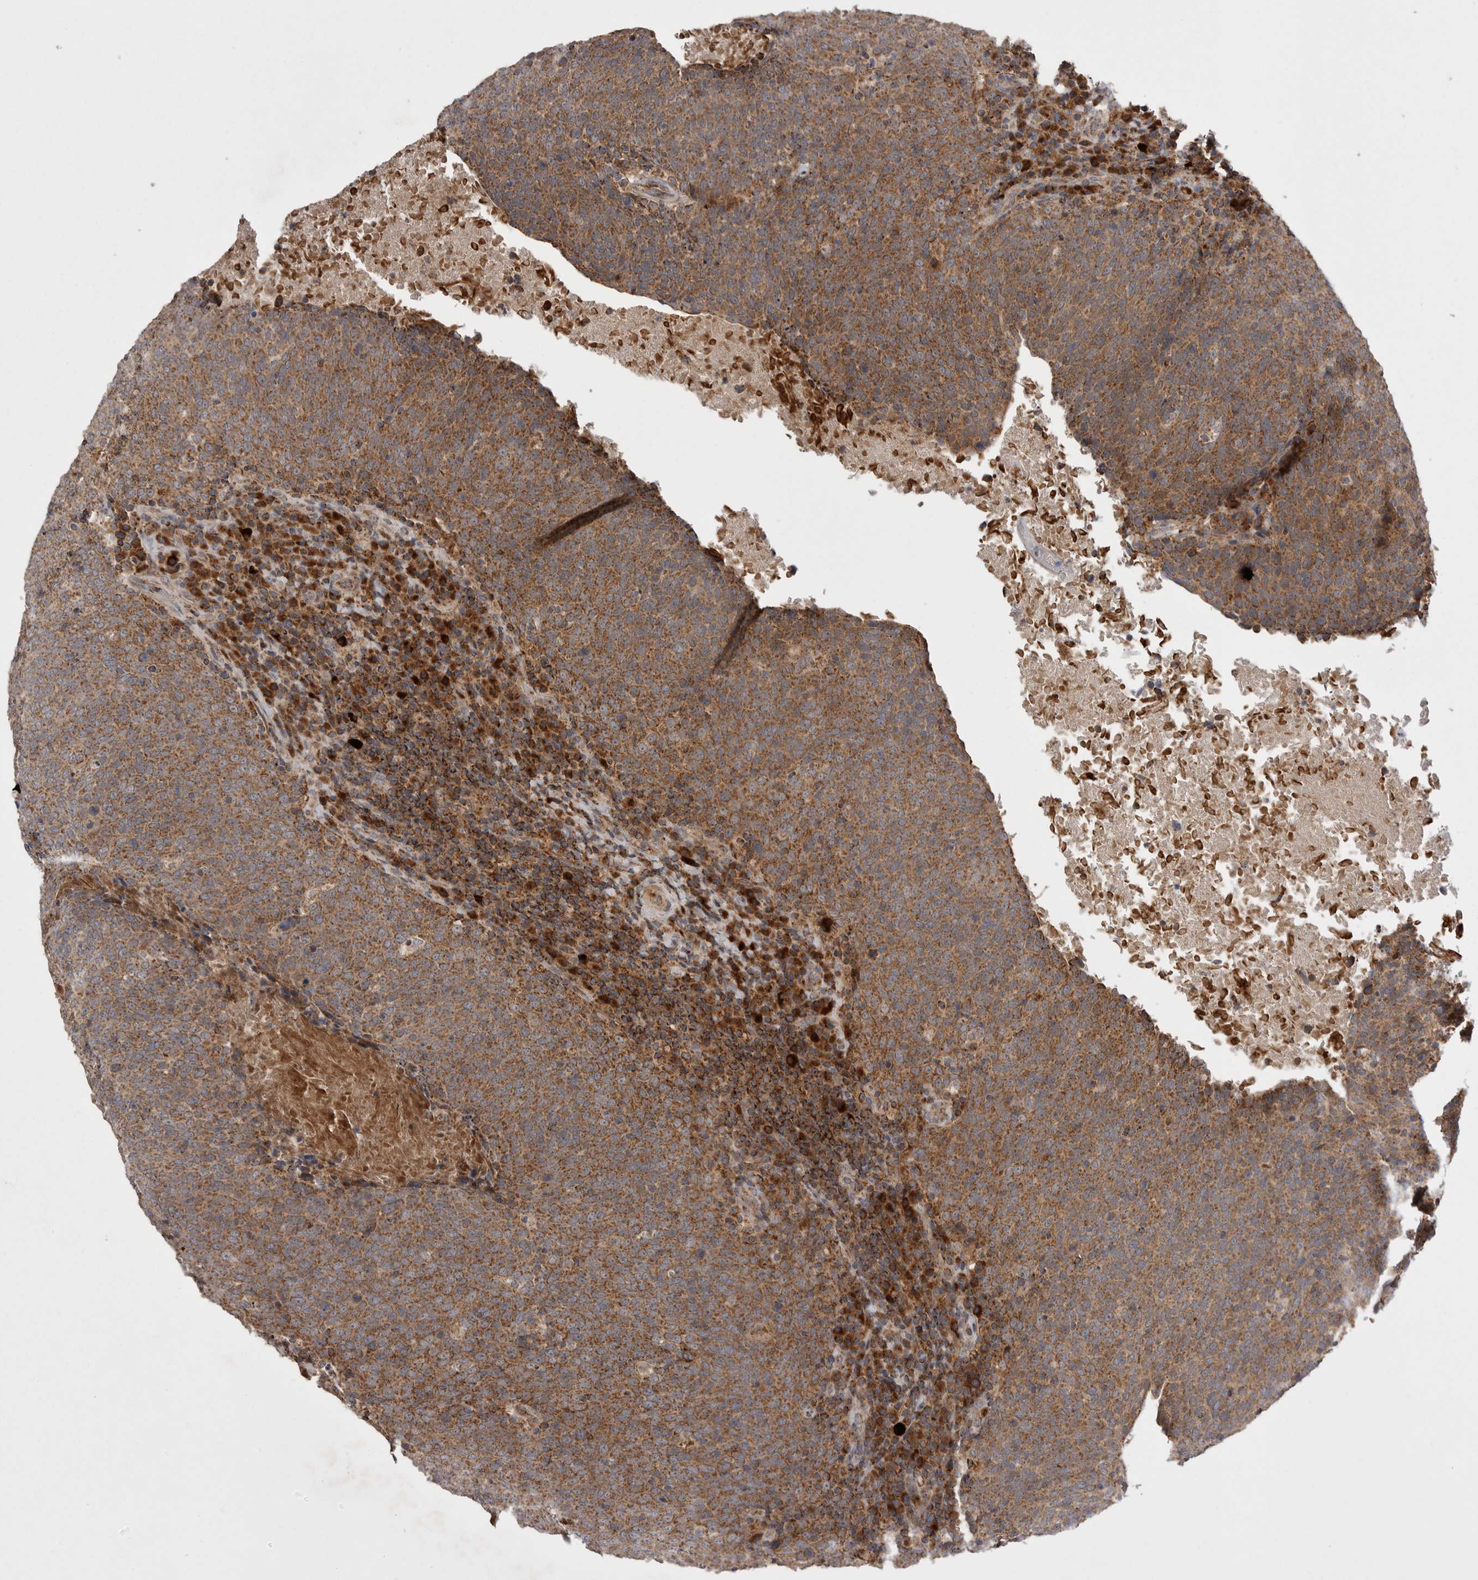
{"staining": {"intensity": "moderate", "quantity": ">75%", "location": "cytoplasmic/membranous"}, "tissue": "head and neck cancer", "cell_type": "Tumor cells", "image_type": "cancer", "snomed": [{"axis": "morphology", "description": "Squamous cell carcinoma, NOS"}, {"axis": "morphology", "description": "Squamous cell carcinoma, metastatic, NOS"}, {"axis": "topography", "description": "Lymph node"}, {"axis": "topography", "description": "Head-Neck"}], "caption": "This is a photomicrograph of IHC staining of head and neck metastatic squamous cell carcinoma, which shows moderate expression in the cytoplasmic/membranous of tumor cells.", "gene": "KYAT3", "patient": {"sex": "male", "age": 62}}